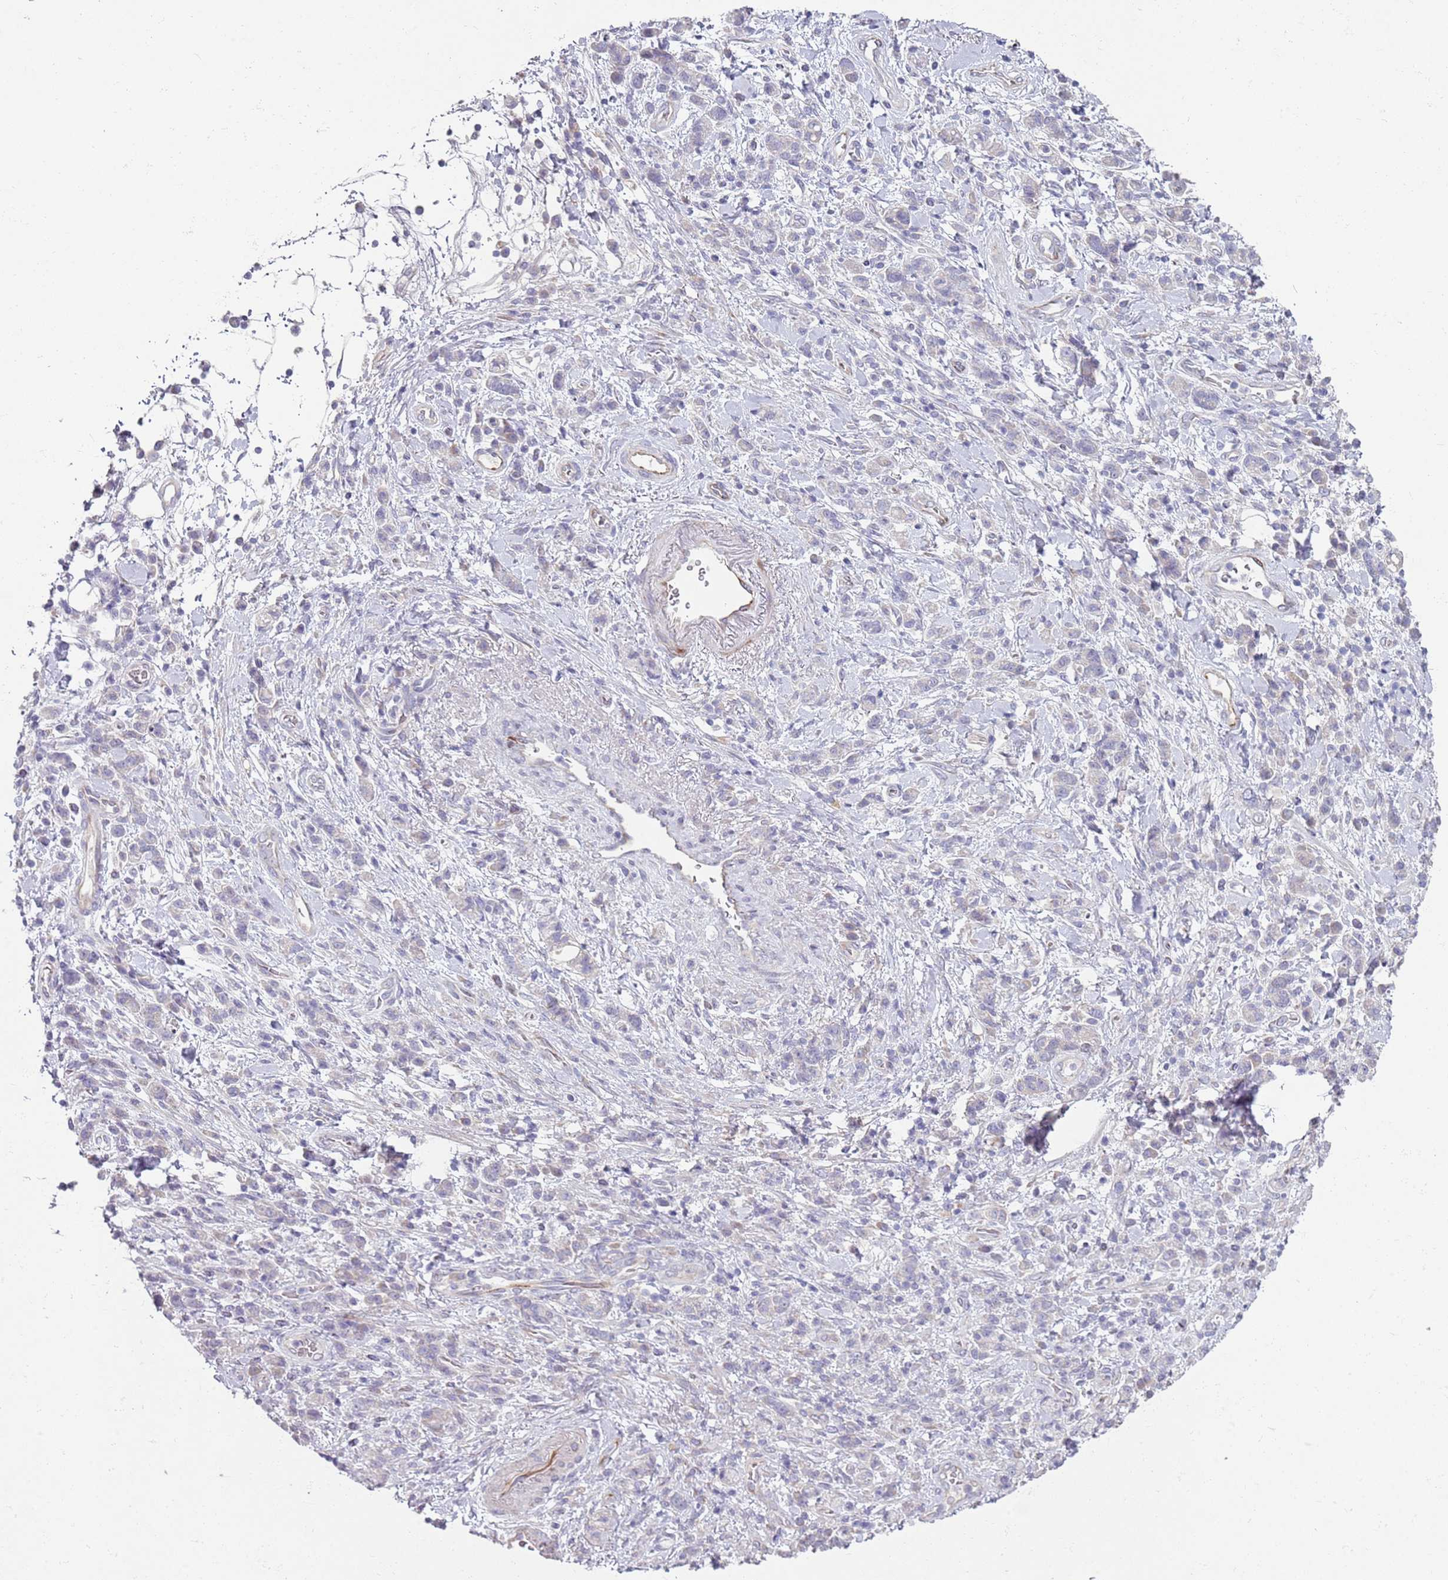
{"staining": {"intensity": "negative", "quantity": "none", "location": "none"}, "tissue": "stomach cancer", "cell_type": "Tumor cells", "image_type": "cancer", "snomed": [{"axis": "morphology", "description": "Adenocarcinoma, NOS"}, {"axis": "topography", "description": "Stomach"}], "caption": "Tumor cells are negative for brown protein staining in adenocarcinoma (stomach). (DAB (3,3'-diaminobenzidine) IHC, high magnification).", "gene": "ZNF583", "patient": {"sex": "male", "age": 77}}